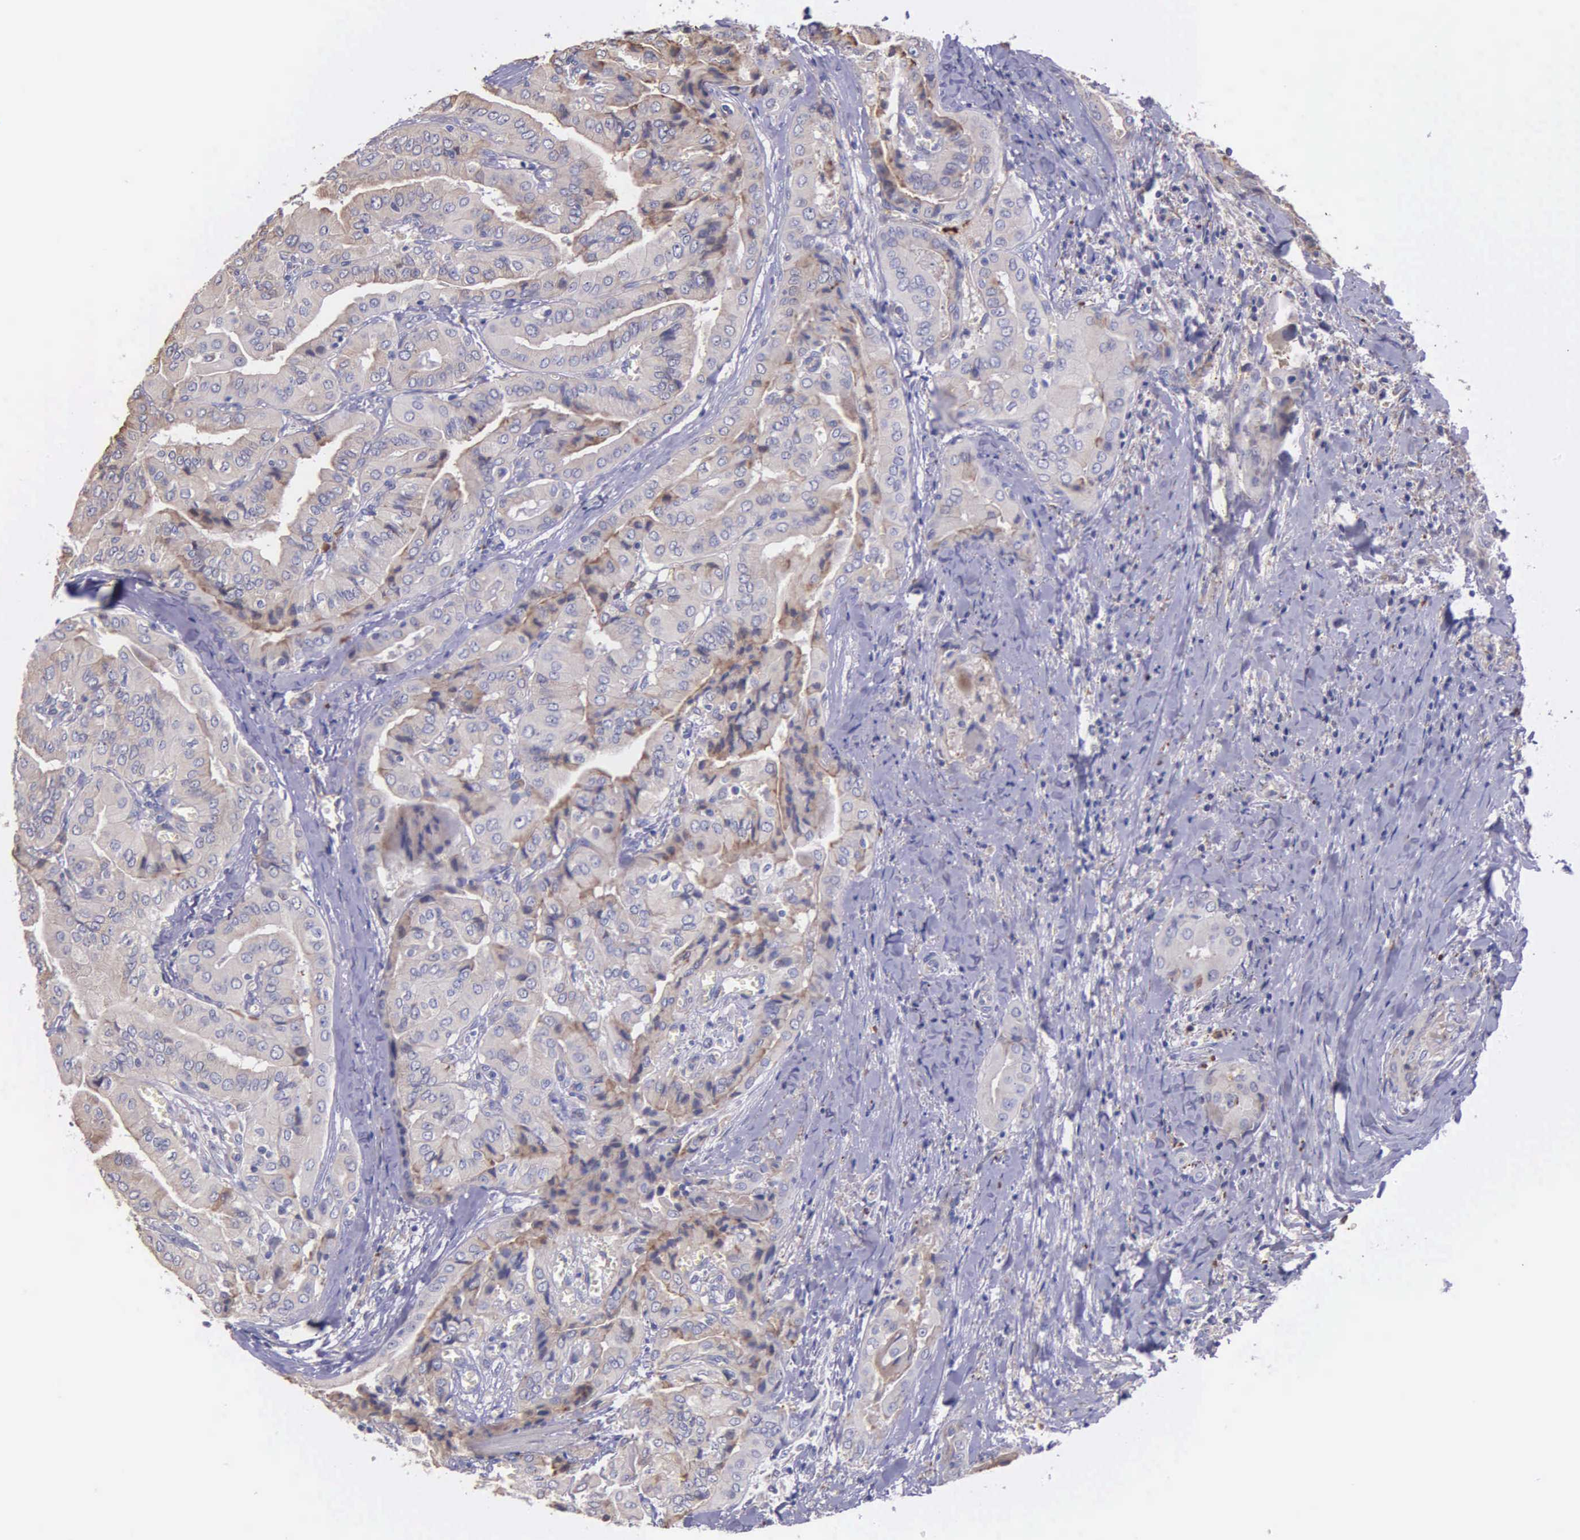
{"staining": {"intensity": "moderate", "quantity": "<25%", "location": "cytoplasmic/membranous"}, "tissue": "thyroid cancer", "cell_type": "Tumor cells", "image_type": "cancer", "snomed": [{"axis": "morphology", "description": "Papillary adenocarcinoma, NOS"}, {"axis": "topography", "description": "Thyroid gland"}], "caption": "Moderate cytoplasmic/membranous staining for a protein is appreciated in approximately <25% of tumor cells of thyroid papillary adenocarcinoma using IHC.", "gene": "ZC3H12B", "patient": {"sex": "female", "age": 71}}